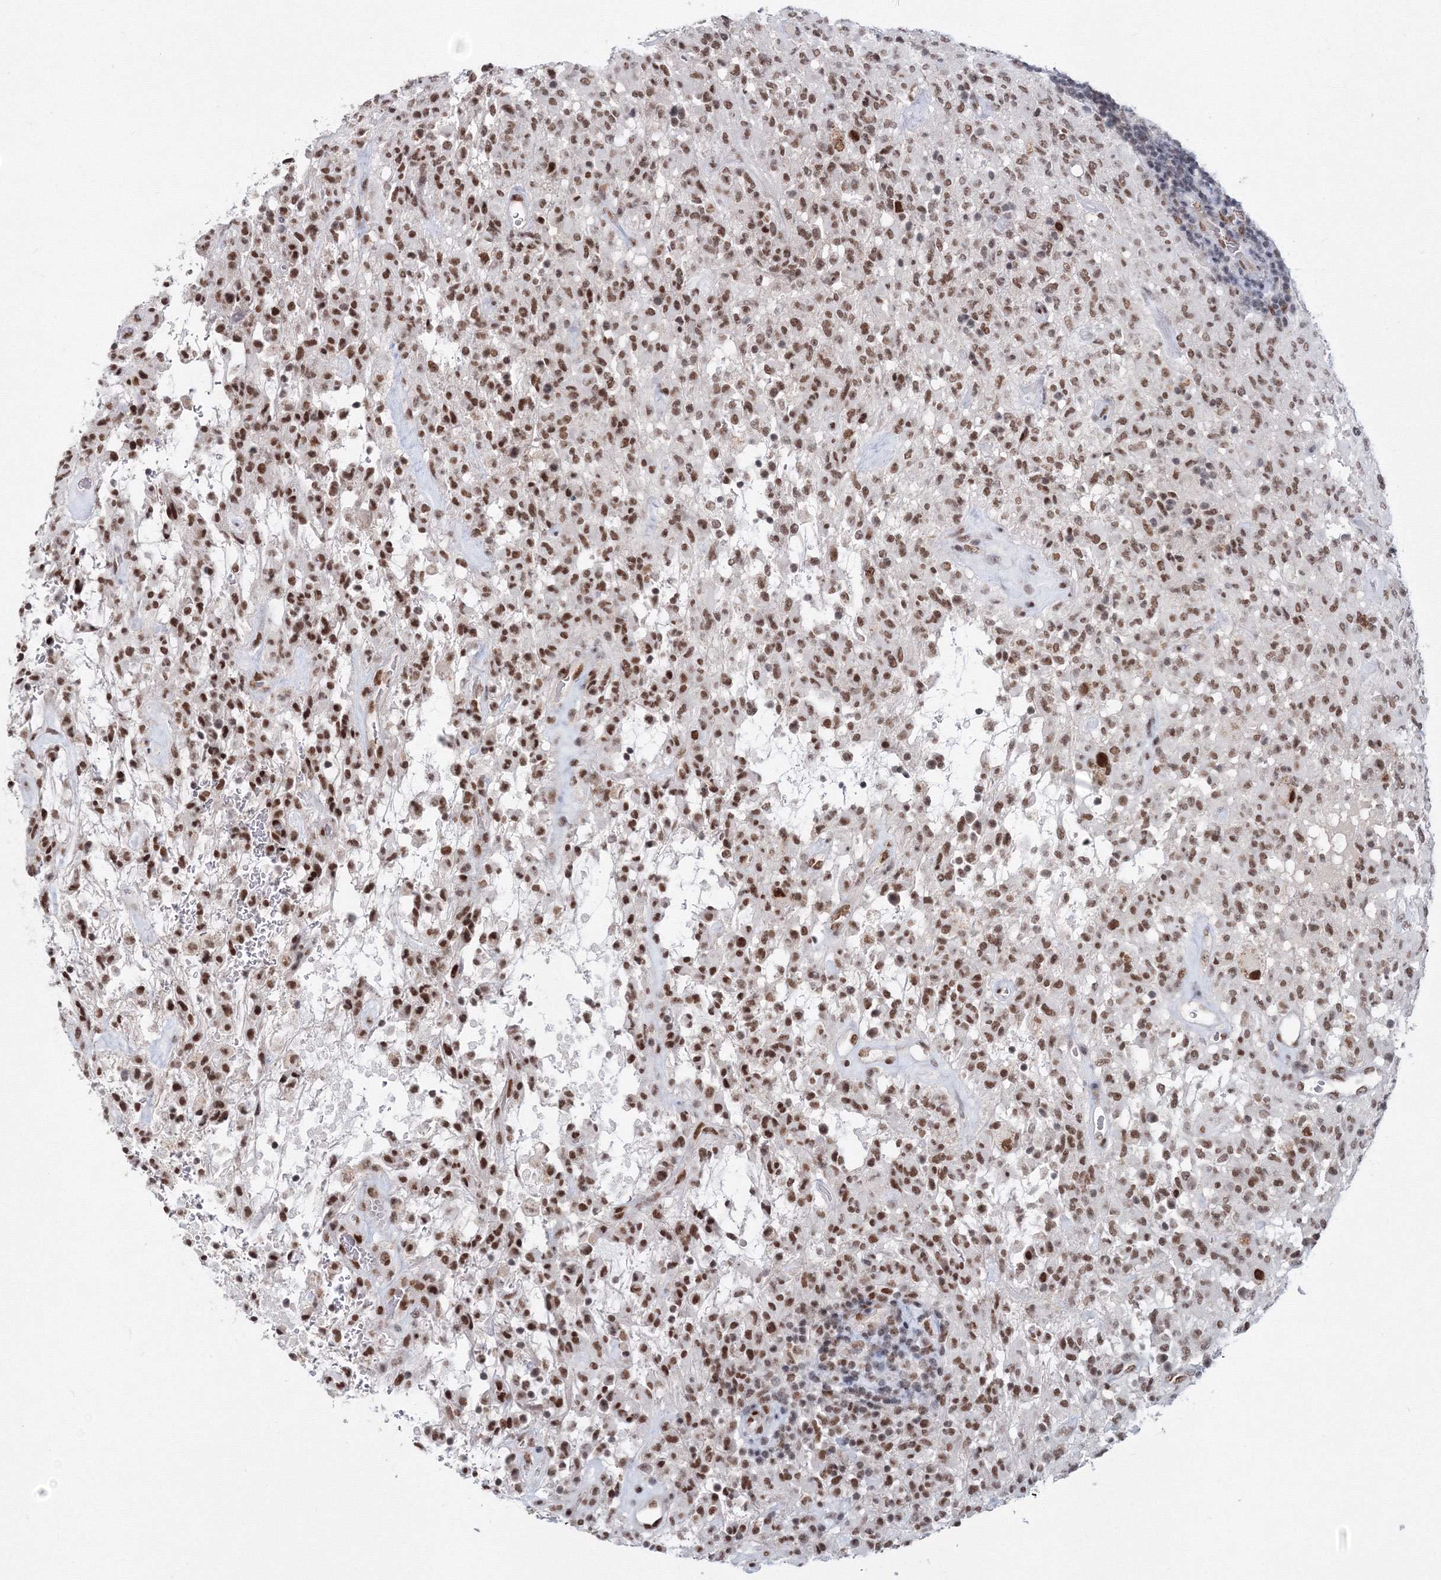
{"staining": {"intensity": "moderate", "quantity": ">75%", "location": "nuclear"}, "tissue": "glioma", "cell_type": "Tumor cells", "image_type": "cancer", "snomed": [{"axis": "morphology", "description": "Glioma, malignant, High grade"}, {"axis": "topography", "description": "Brain"}], "caption": "Glioma tissue displays moderate nuclear positivity in about >75% of tumor cells, visualized by immunohistochemistry.", "gene": "SF3B6", "patient": {"sex": "female", "age": 57}}